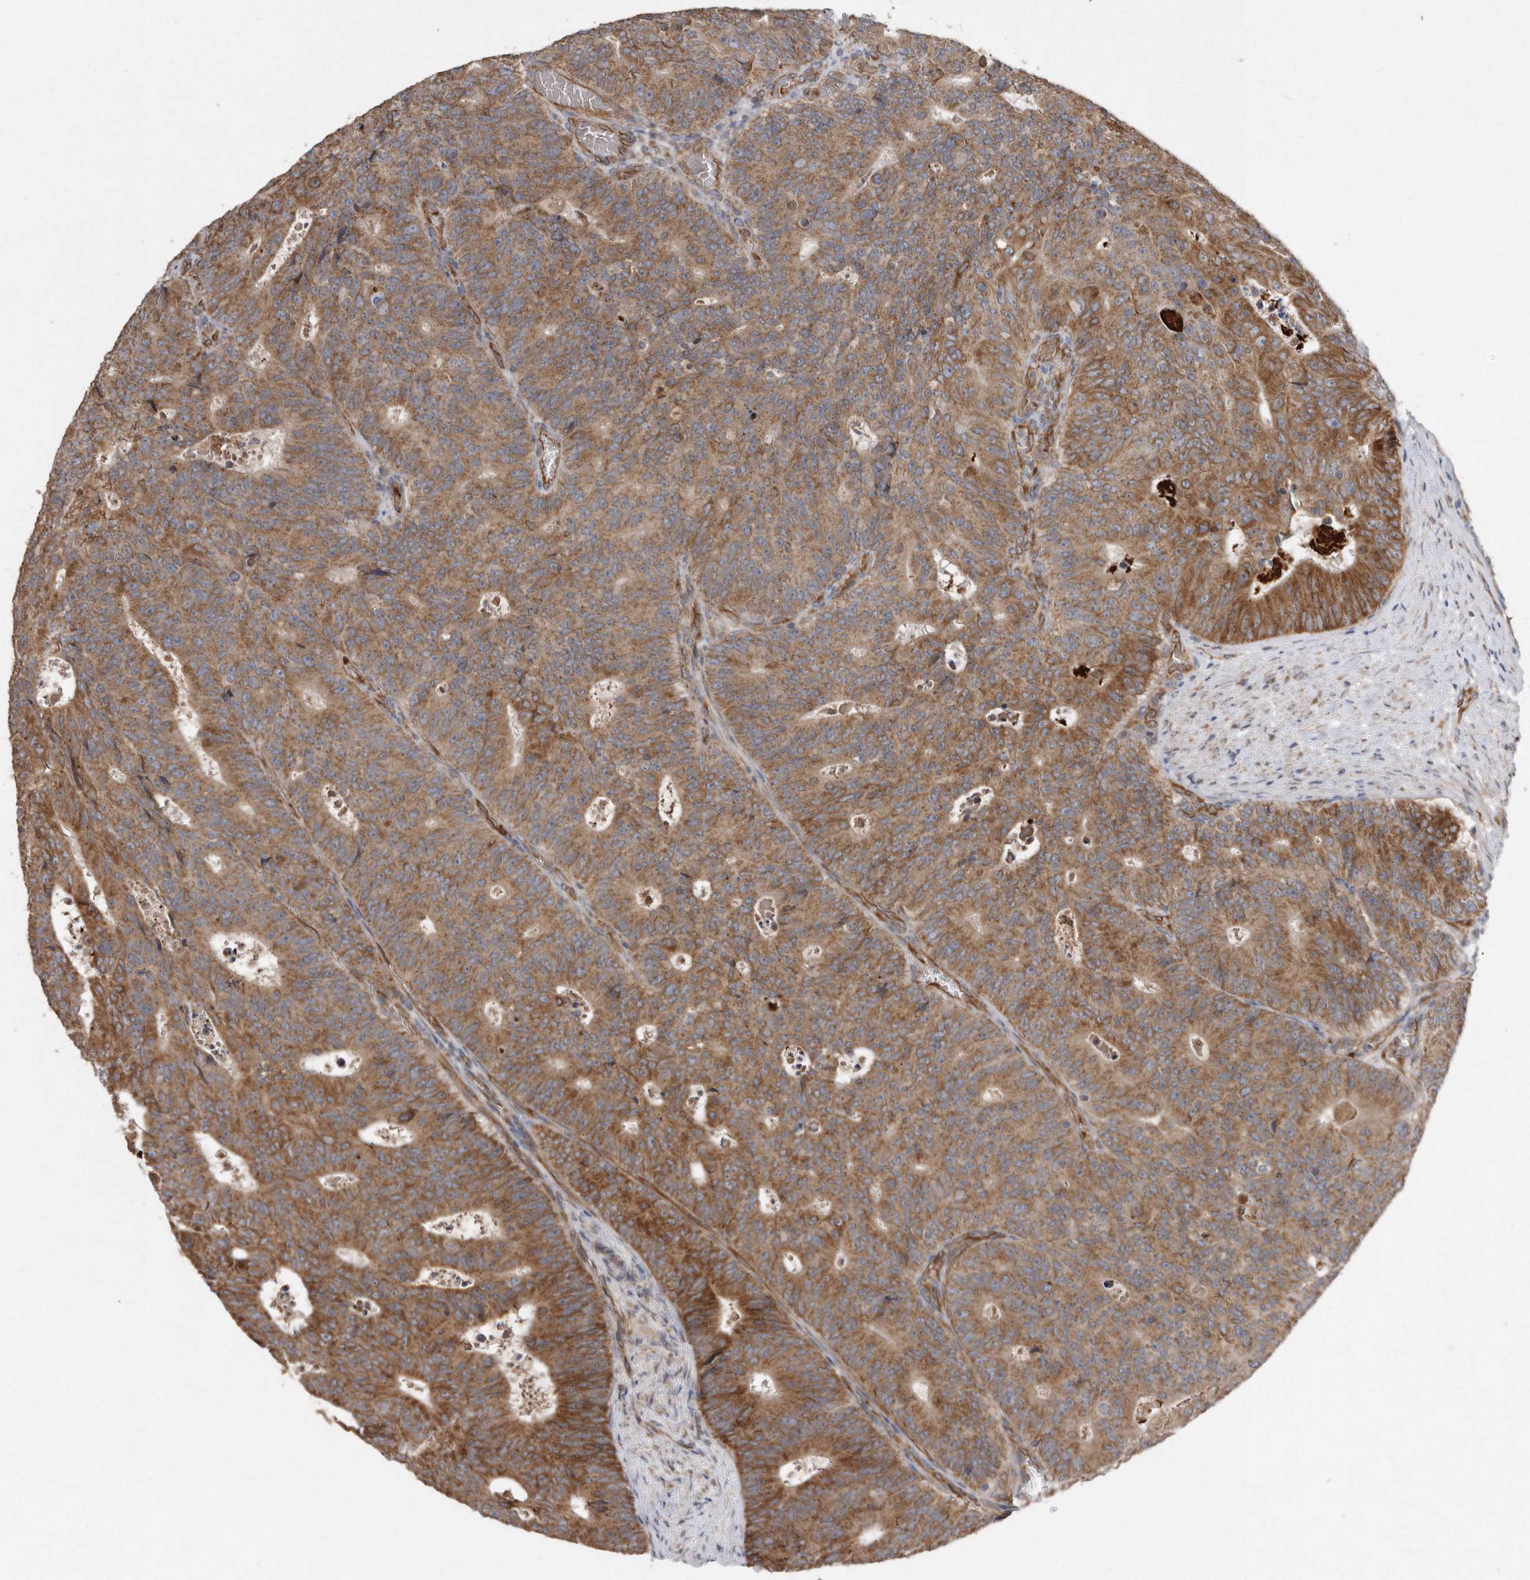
{"staining": {"intensity": "strong", "quantity": ">75%", "location": "cytoplasmic/membranous"}, "tissue": "colorectal cancer", "cell_type": "Tumor cells", "image_type": "cancer", "snomed": [{"axis": "morphology", "description": "Adenocarcinoma, NOS"}, {"axis": "topography", "description": "Colon"}], "caption": "Approximately >75% of tumor cells in adenocarcinoma (colorectal) show strong cytoplasmic/membranous protein positivity as visualized by brown immunohistochemical staining.", "gene": "PON2", "patient": {"sex": "male", "age": 87}}